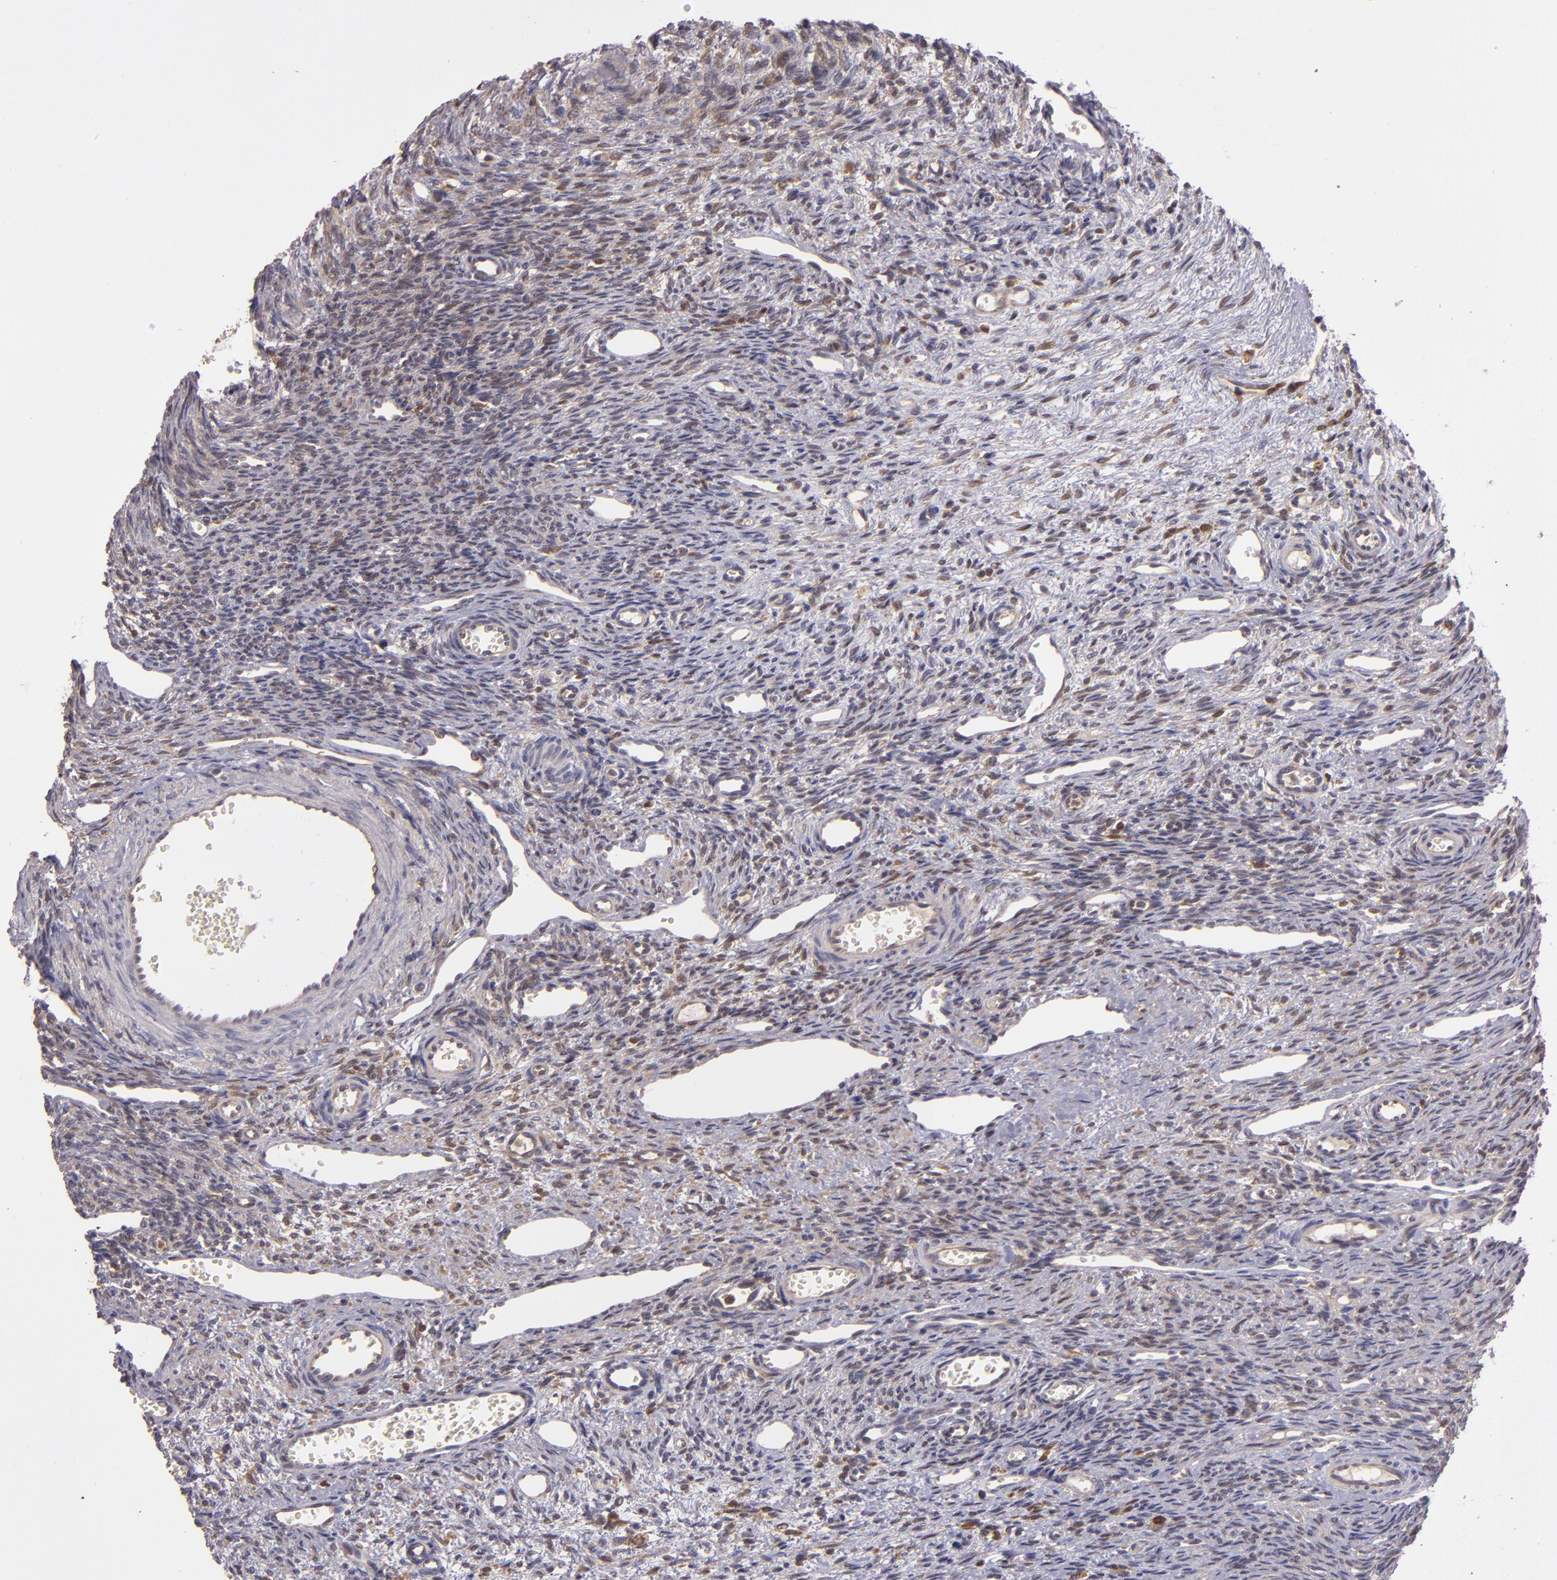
{"staining": {"intensity": "weak", "quantity": ">75%", "location": "cytoplasmic/membranous"}, "tissue": "ovary", "cell_type": "Follicle cells", "image_type": "normal", "snomed": [{"axis": "morphology", "description": "Normal tissue, NOS"}, {"axis": "topography", "description": "Ovary"}], "caption": "The immunohistochemical stain shows weak cytoplasmic/membranous positivity in follicle cells of benign ovary. (brown staining indicates protein expression, while blue staining denotes nuclei).", "gene": "FHIT", "patient": {"sex": "female", "age": 33}}